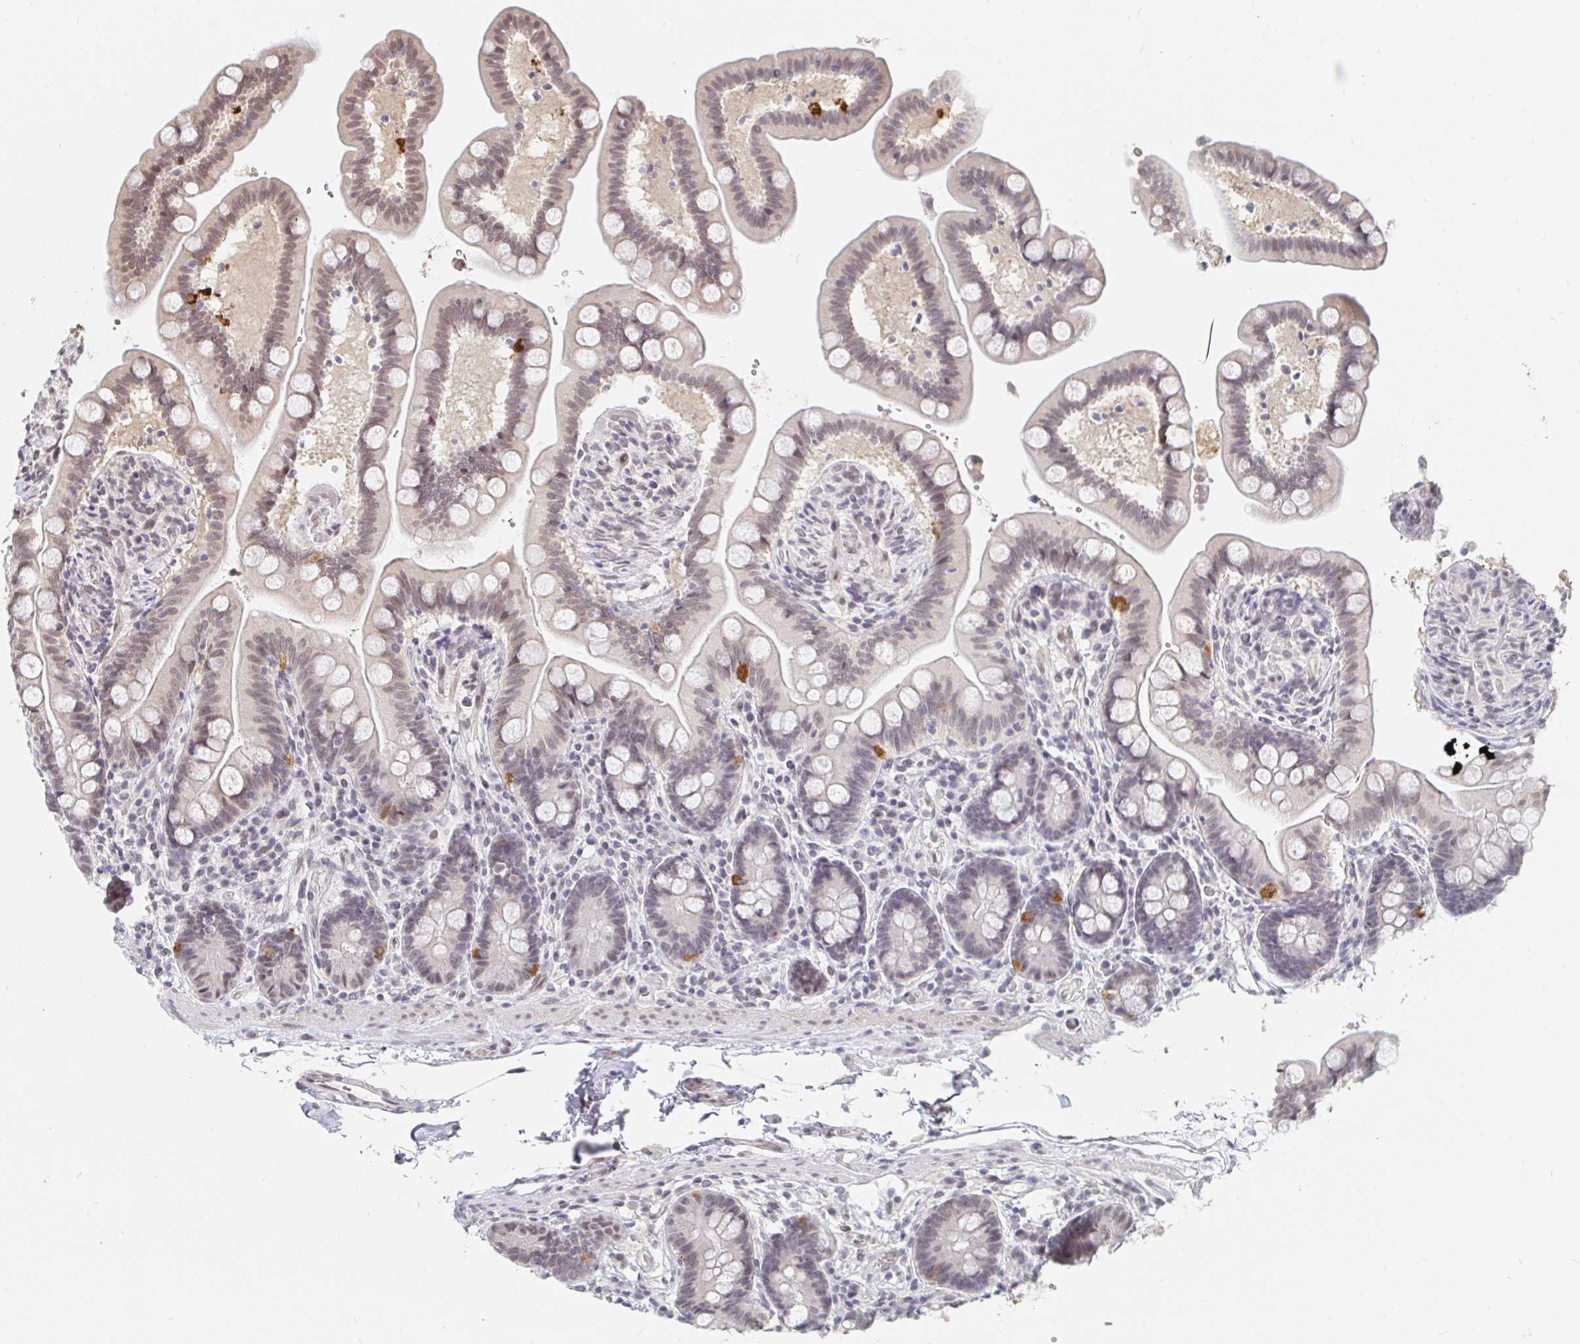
{"staining": {"intensity": "weak", "quantity": ">75%", "location": "nuclear"}, "tissue": "colon", "cell_type": "Endothelial cells", "image_type": "normal", "snomed": [{"axis": "morphology", "description": "Normal tissue, NOS"}, {"axis": "topography", "description": "Smooth muscle"}, {"axis": "topography", "description": "Colon"}], "caption": "Endothelial cells demonstrate weak nuclear positivity in approximately >75% of cells in normal colon.", "gene": "CHD2", "patient": {"sex": "male", "age": 73}}